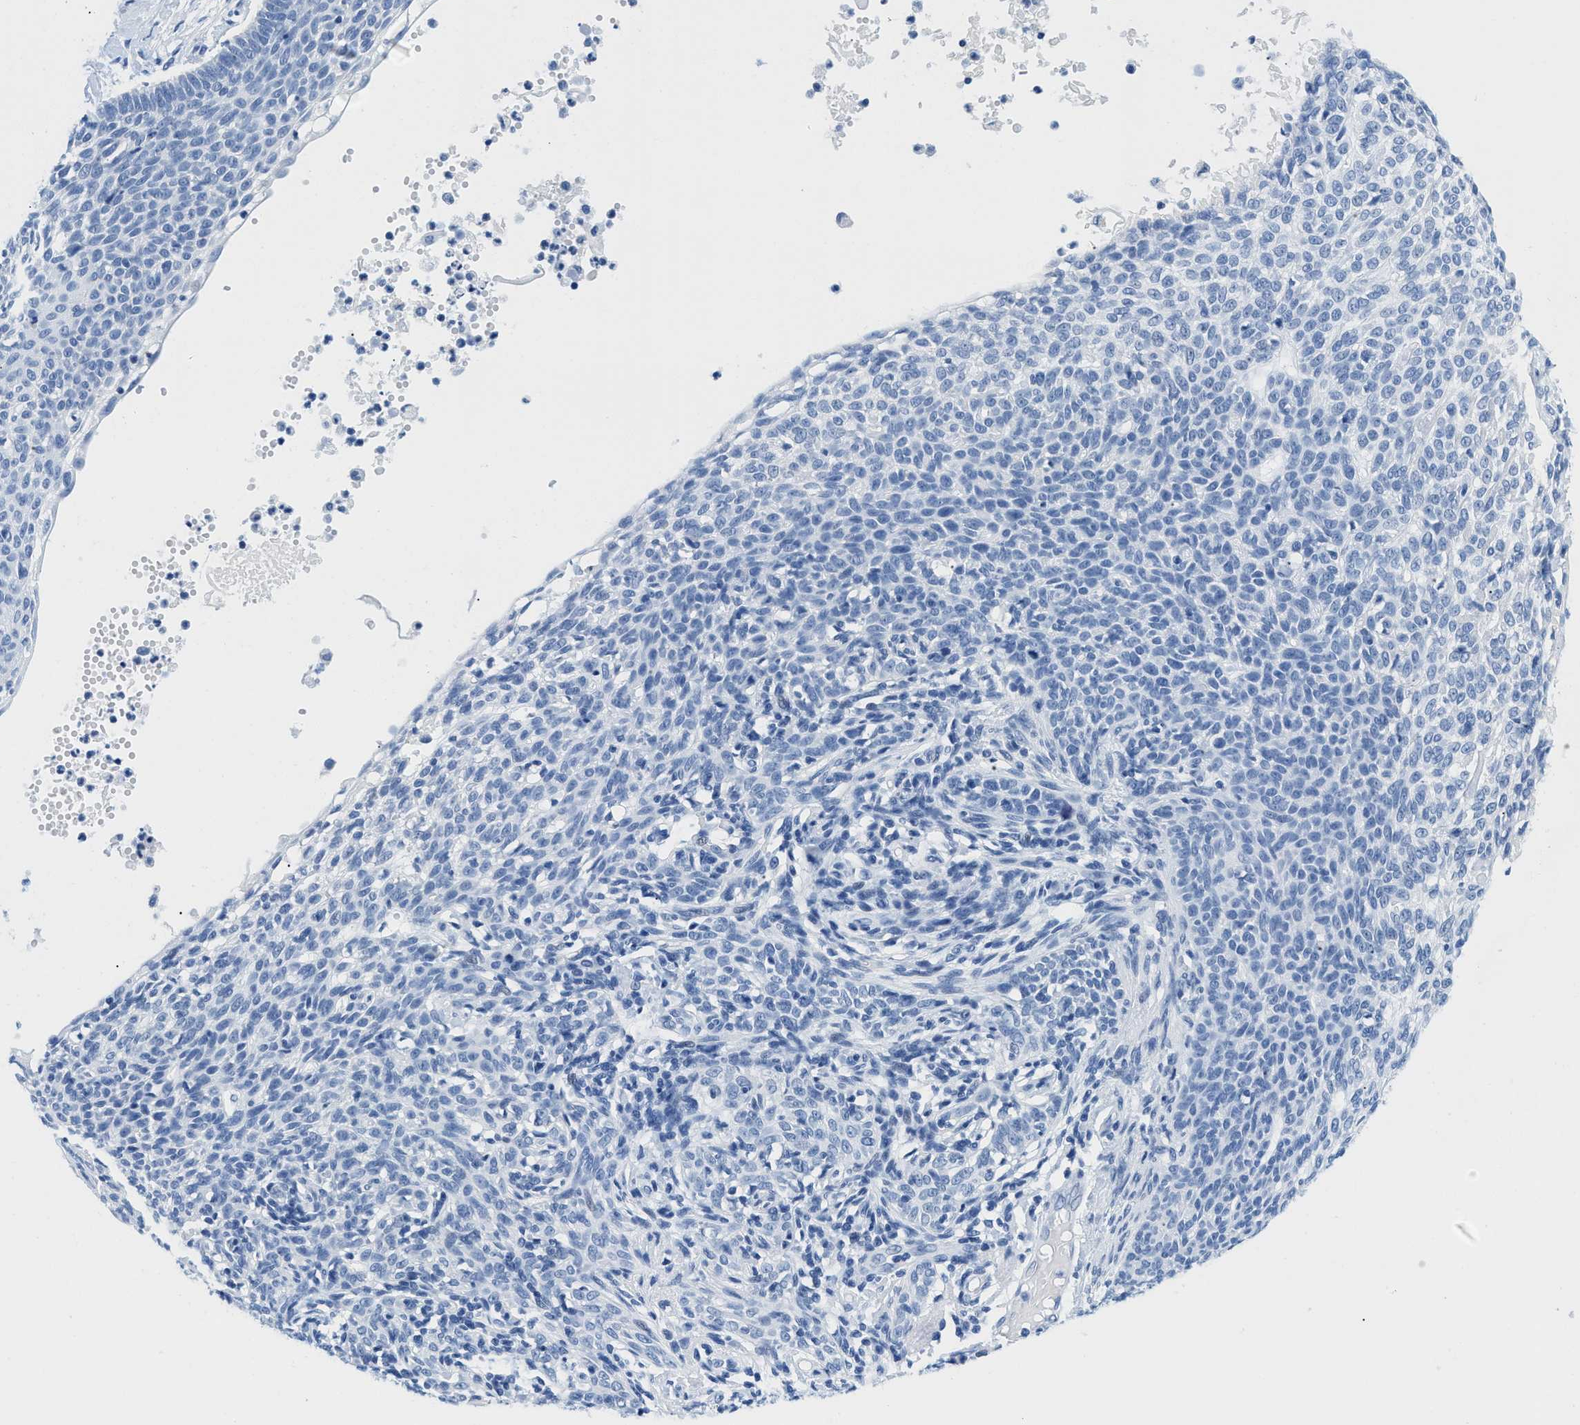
{"staining": {"intensity": "negative", "quantity": "none", "location": "none"}, "tissue": "skin cancer", "cell_type": "Tumor cells", "image_type": "cancer", "snomed": [{"axis": "morphology", "description": "Normal tissue, NOS"}, {"axis": "morphology", "description": "Basal cell carcinoma"}, {"axis": "topography", "description": "Skin"}], "caption": "Immunohistochemistry (IHC) photomicrograph of human skin cancer (basal cell carcinoma) stained for a protein (brown), which demonstrates no positivity in tumor cells.", "gene": "GSN", "patient": {"sex": "male", "age": 87}}